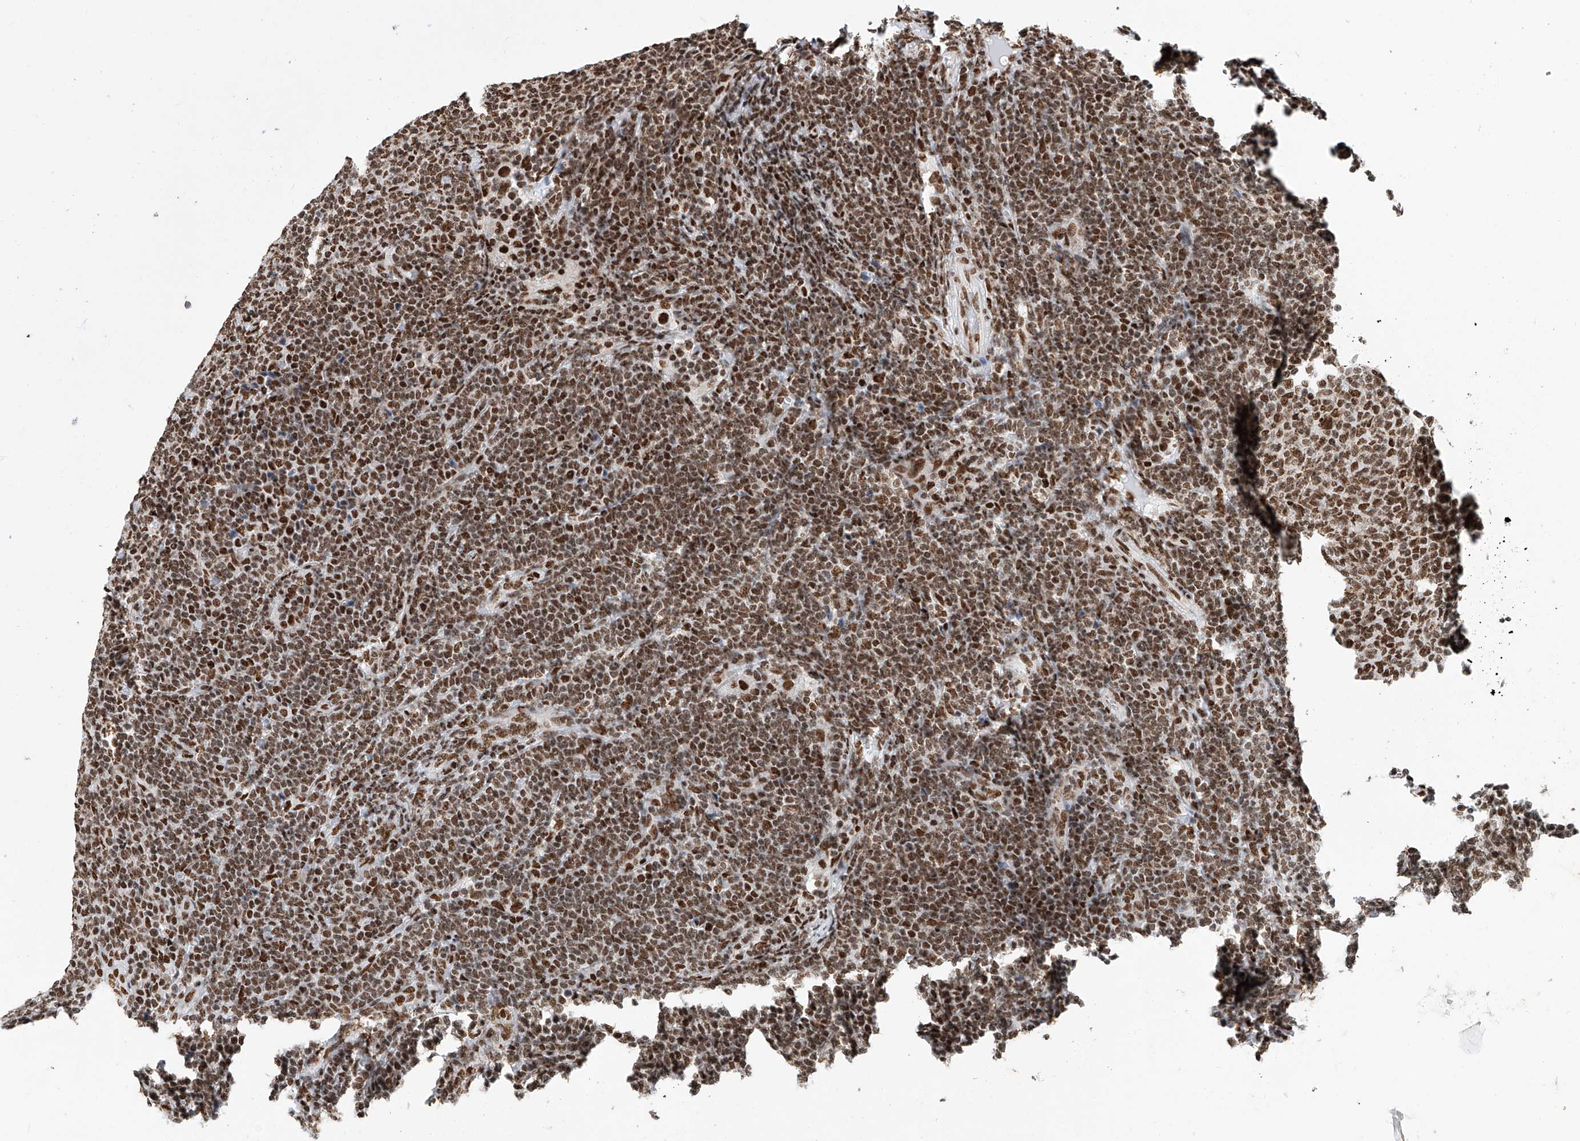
{"staining": {"intensity": "strong", "quantity": ">75%", "location": "nuclear"}, "tissue": "lymphoma", "cell_type": "Tumor cells", "image_type": "cancer", "snomed": [{"axis": "morphology", "description": "Malignant lymphoma, non-Hodgkin's type, Low grade"}, {"axis": "topography", "description": "Lymph node"}], "caption": "IHC micrograph of malignant lymphoma, non-Hodgkin's type (low-grade) stained for a protein (brown), which shows high levels of strong nuclear staining in about >75% of tumor cells.", "gene": "SRSF6", "patient": {"sex": "male", "age": 66}}